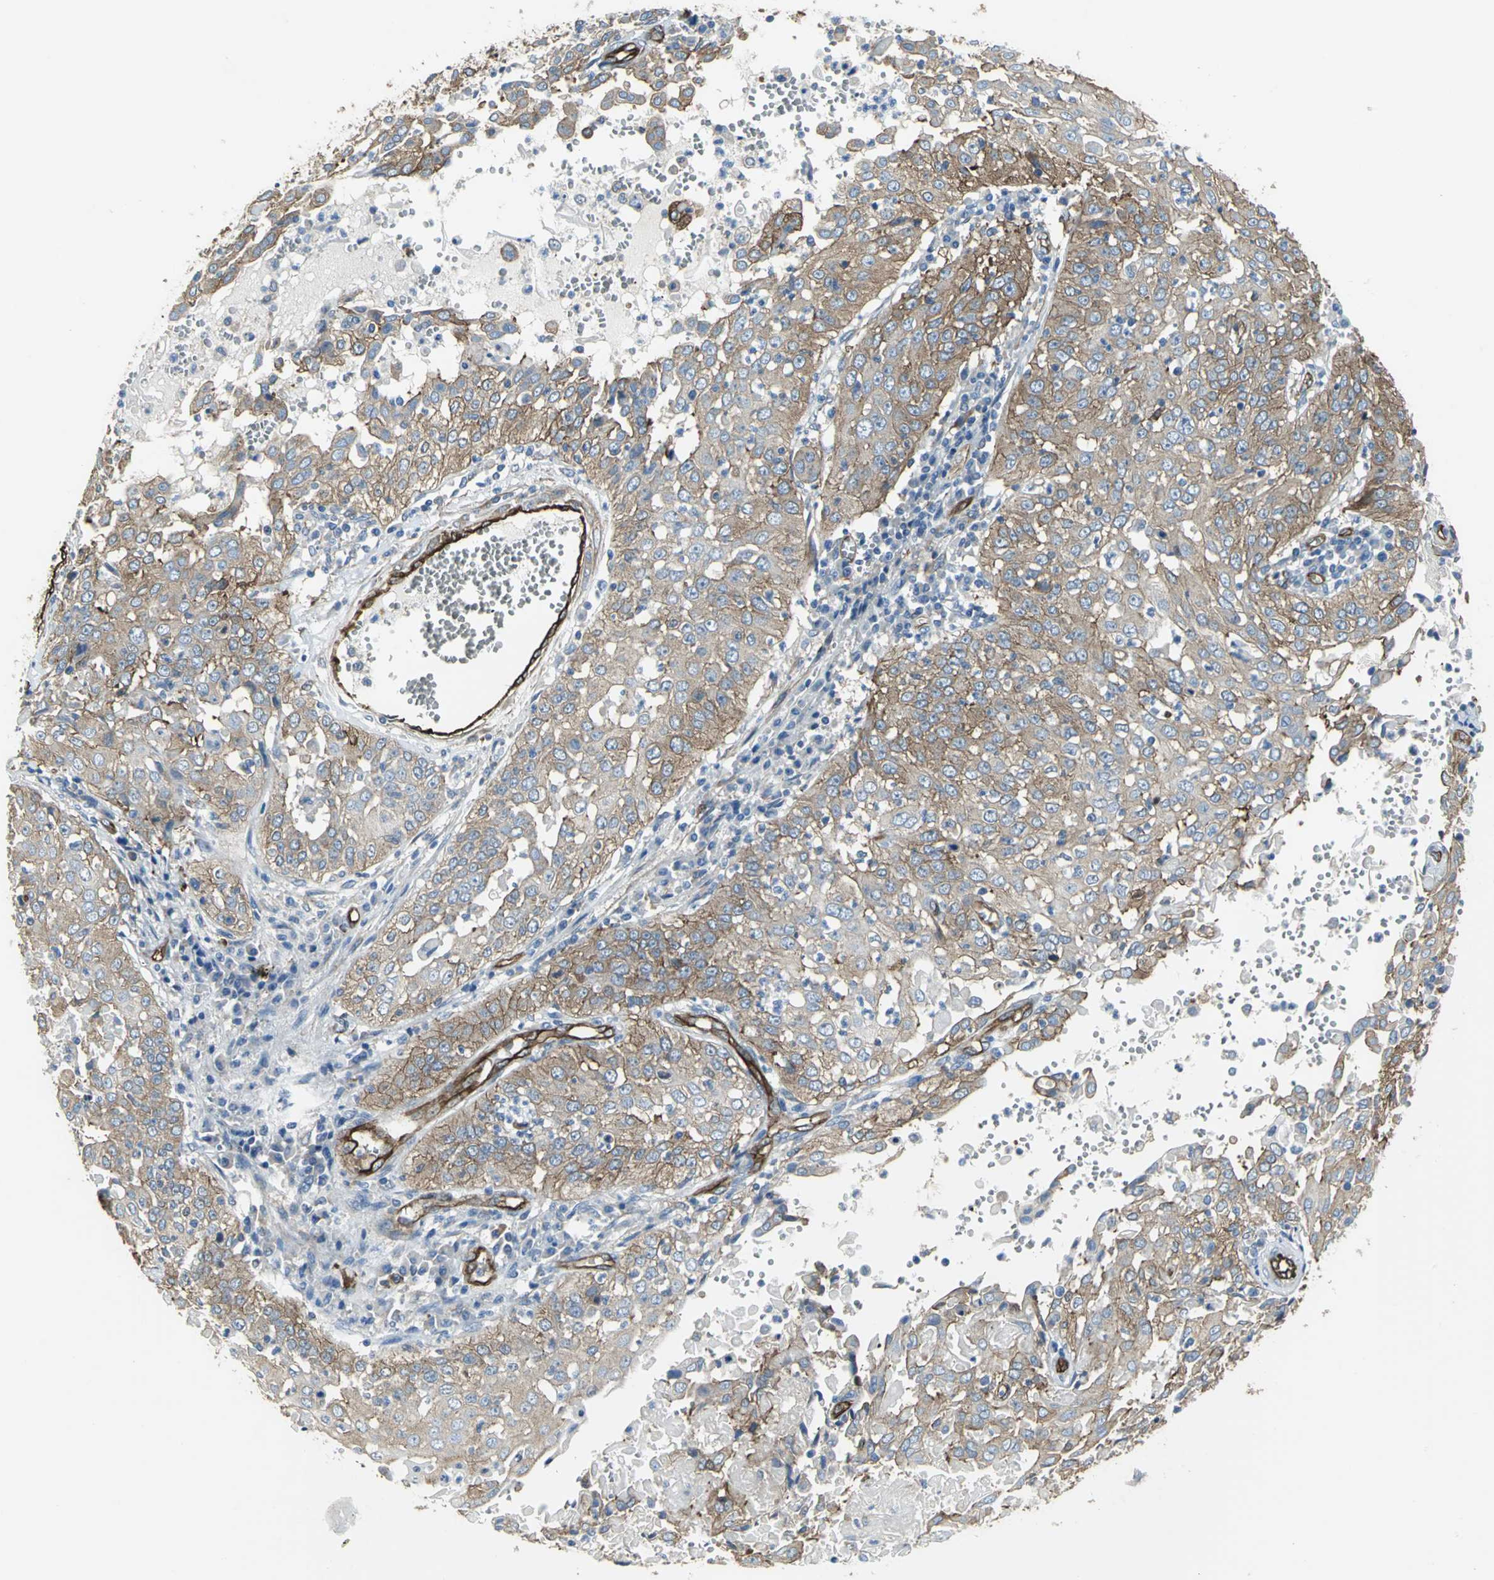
{"staining": {"intensity": "moderate", "quantity": "25%-75%", "location": "cytoplasmic/membranous"}, "tissue": "cervical cancer", "cell_type": "Tumor cells", "image_type": "cancer", "snomed": [{"axis": "morphology", "description": "Squamous cell carcinoma, NOS"}, {"axis": "topography", "description": "Cervix"}], "caption": "High-magnification brightfield microscopy of cervical cancer stained with DAB (brown) and counterstained with hematoxylin (blue). tumor cells exhibit moderate cytoplasmic/membranous positivity is present in approximately25%-75% of cells.", "gene": "FLNB", "patient": {"sex": "female", "age": 39}}